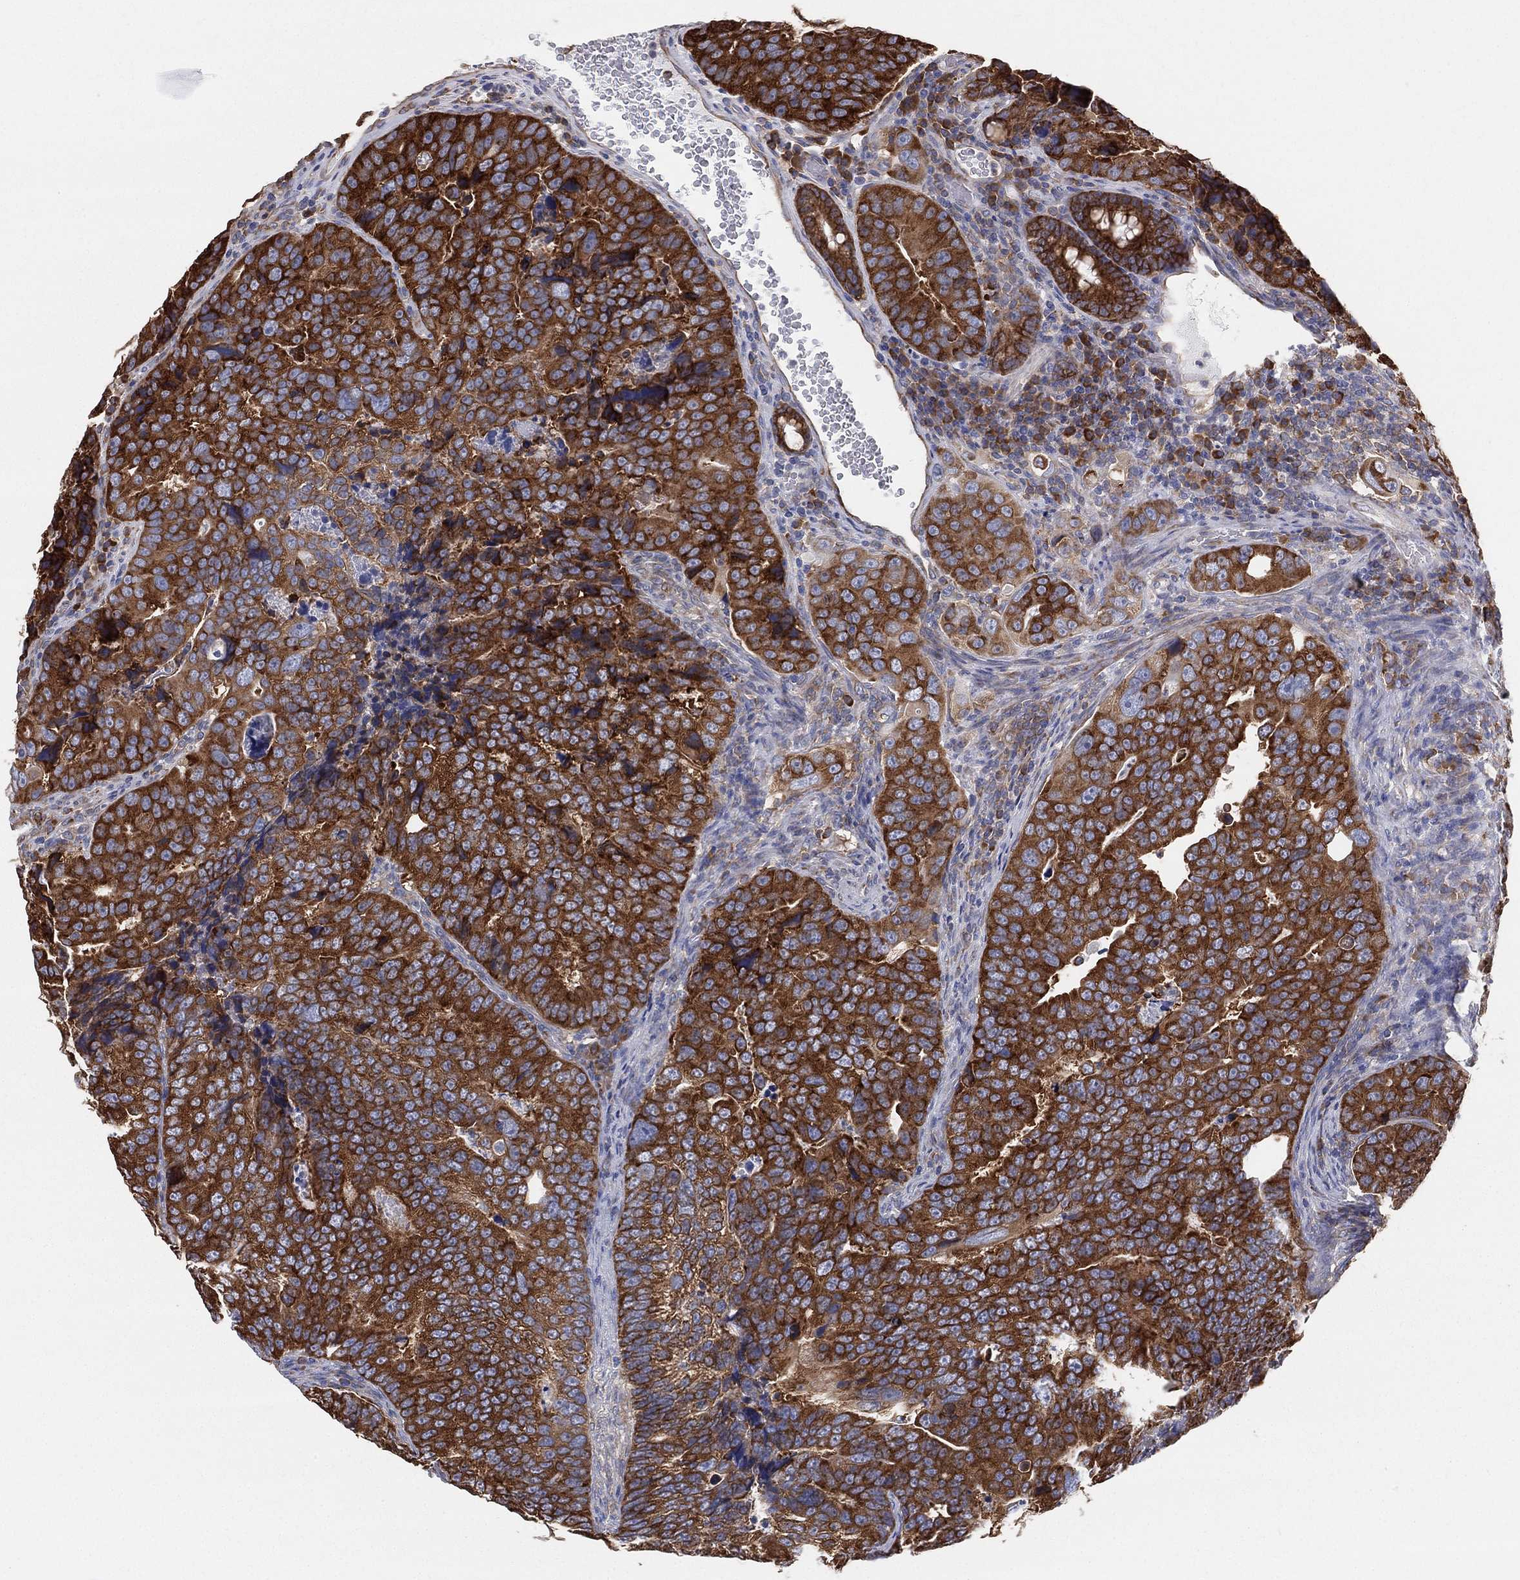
{"staining": {"intensity": "strong", "quantity": ">75%", "location": "cytoplasmic/membranous"}, "tissue": "colorectal cancer", "cell_type": "Tumor cells", "image_type": "cancer", "snomed": [{"axis": "morphology", "description": "Adenocarcinoma, NOS"}, {"axis": "topography", "description": "Colon"}], "caption": "Colorectal adenocarcinoma tissue demonstrates strong cytoplasmic/membranous expression in approximately >75% of tumor cells", "gene": "FARSA", "patient": {"sex": "female", "age": 72}}